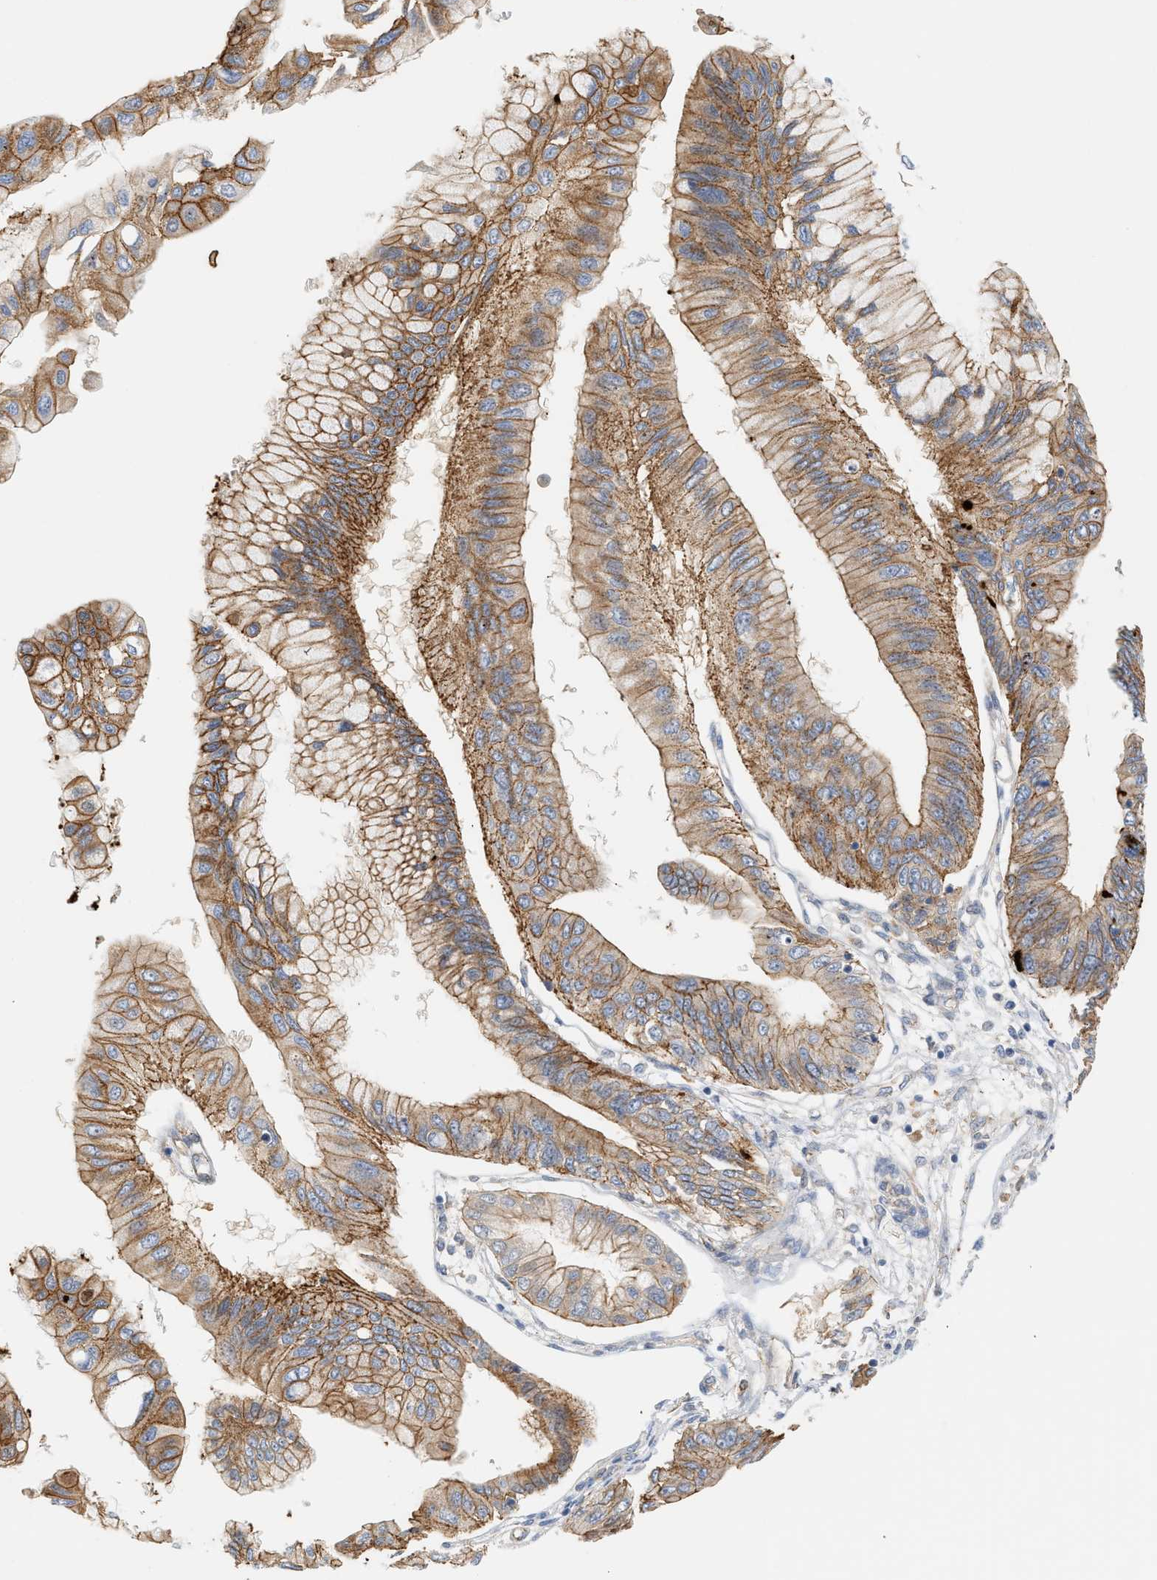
{"staining": {"intensity": "moderate", "quantity": ">75%", "location": "cytoplasmic/membranous"}, "tissue": "pancreatic cancer", "cell_type": "Tumor cells", "image_type": "cancer", "snomed": [{"axis": "morphology", "description": "Adenocarcinoma, NOS"}, {"axis": "topography", "description": "Pancreas"}], "caption": "Brown immunohistochemical staining in human pancreatic cancer (adenocarcinoma) demonstrates moderate cytoplasmic/membranous positivity in approximately >75% of tumor cells.", "gene": "CTXN1", "patient": {"sex": "female", "age": 77}}